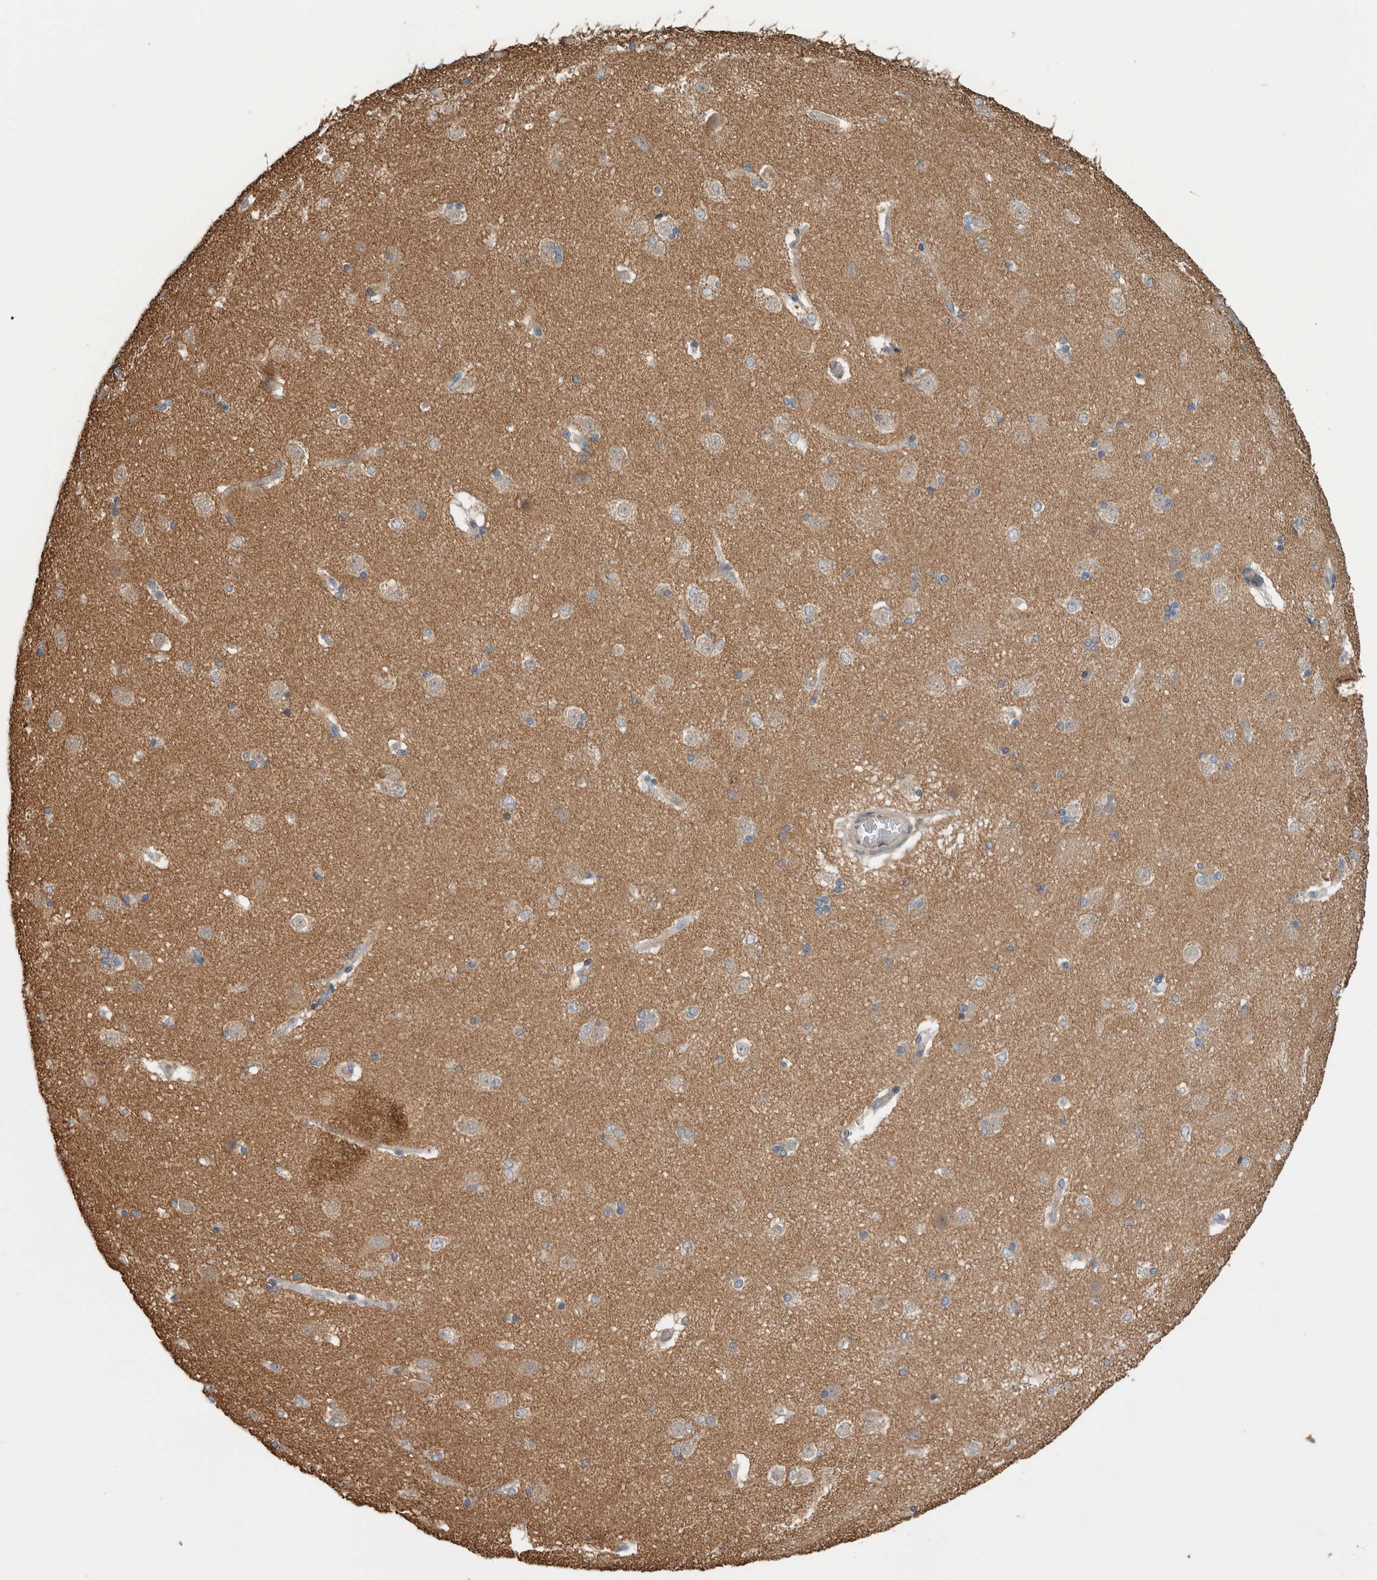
{"staining": {"intensity": "weak", "quantity": ">75%", "location": "cytoplasmic/membranous"}, "tissue": "caudate", "cell_type": "Glial cells", "image_type": "normal", "snomed": [{"axis": "morphology", "description": "Normal tissue, NOS"}, {"axis": "topography", "description": "Lateral ventricle wall"}], "caption": "Protein staining shows weak cytoplasmic/membranous positivity in about >75% of glial cells in unremarkable caudate. (brown staining indicates protein expression, while blue staining denotes nuclei).", "gene": "ADGRL3", "patient": {"sex": "female", "age": 19}}